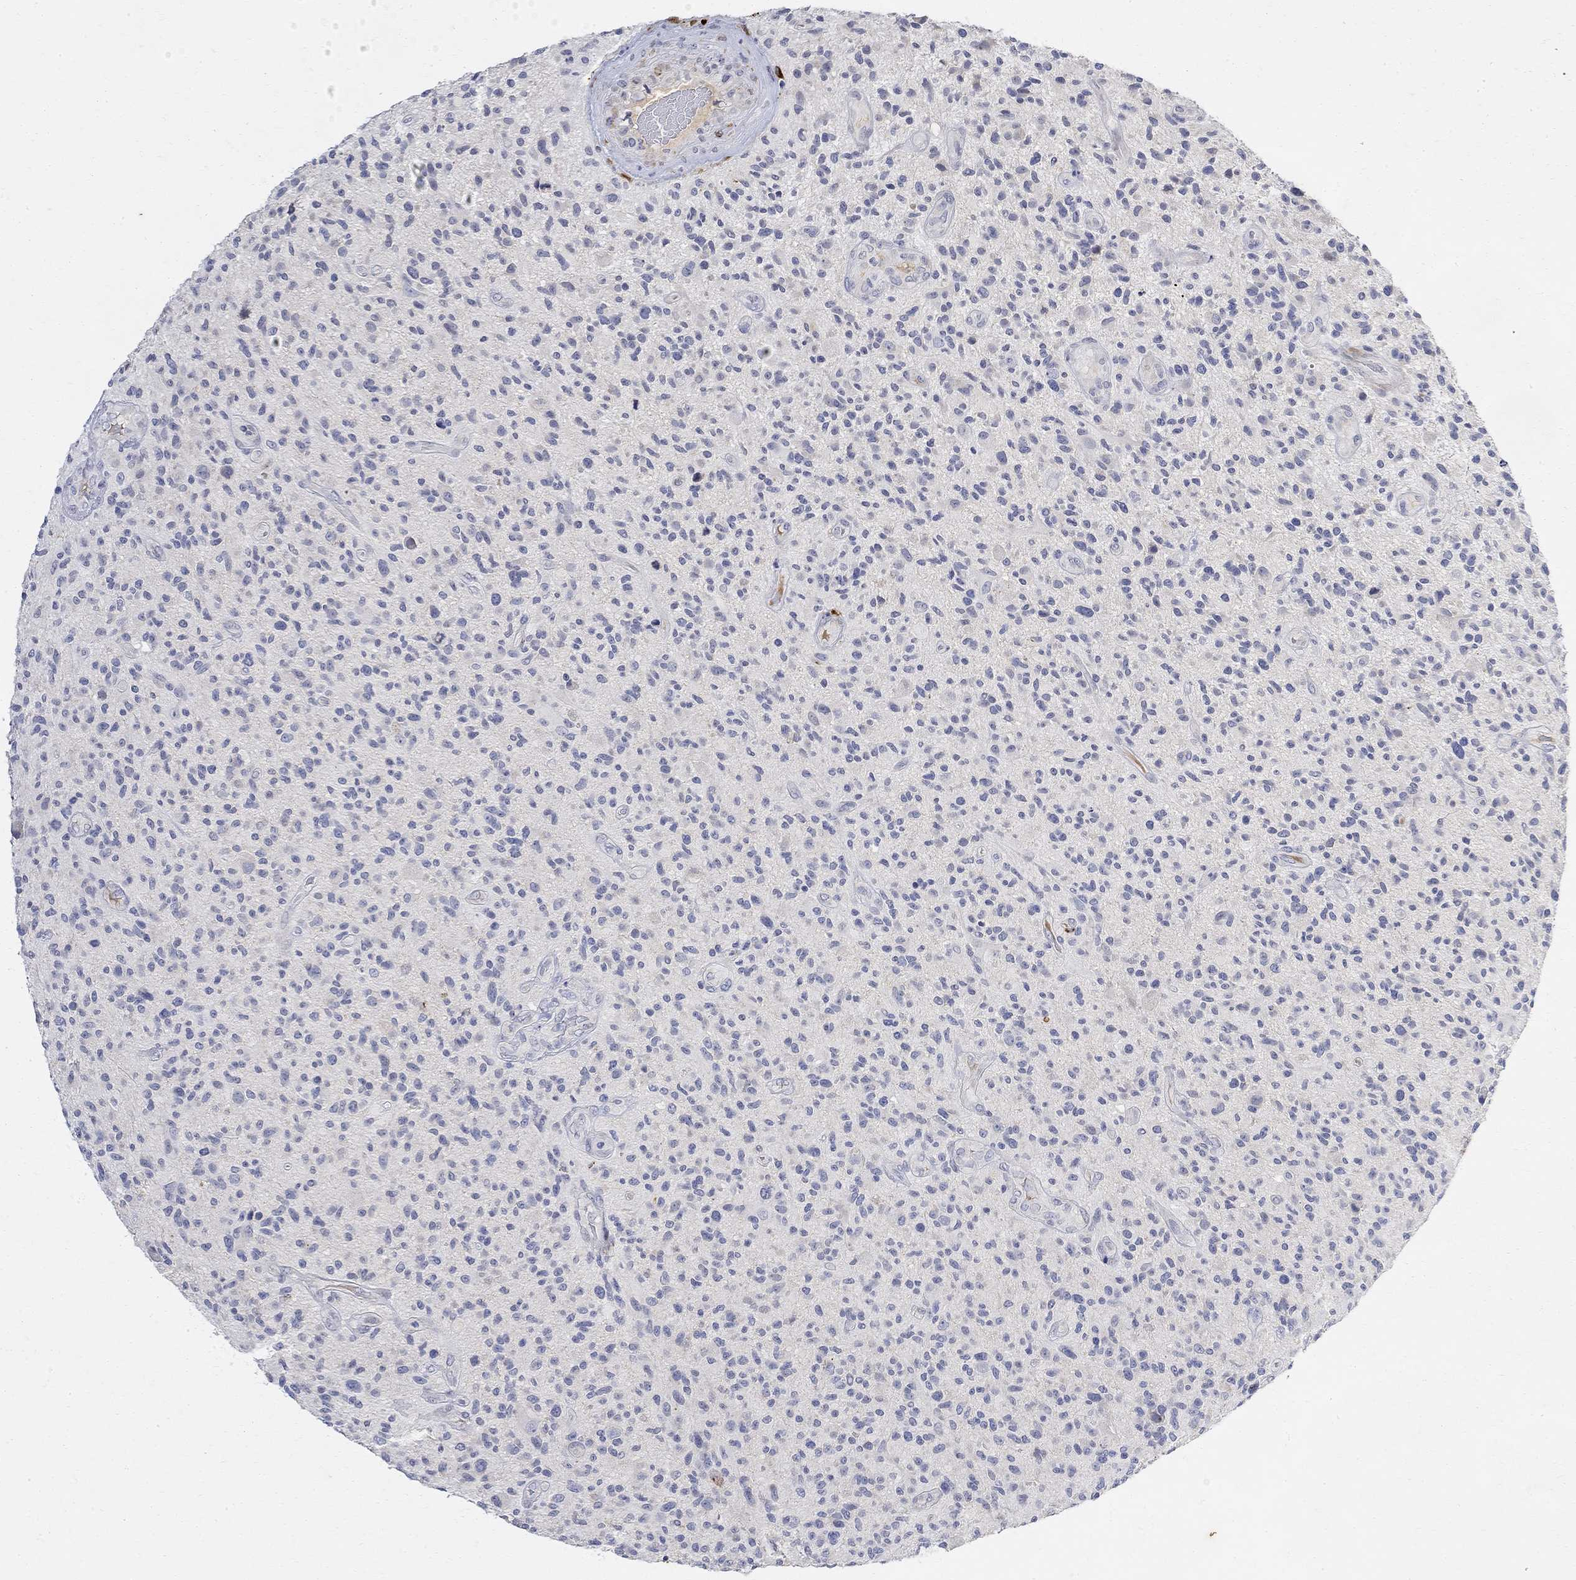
{"staining": {"intensity": "negative", "quantity": "none", "location": "none"}, "tissue": "glioma", "cell_type": "Tumor cells", "image_type": "cancer", "snomed": [{"axis": "morphology", "description": "Glioma, malignant, High grade"}, {"axis": "topography", "description": "Brain"}], "caption": "The photomicrograph reveals no significant expression in tumor cells of high-grade glioma (malignant). (DAB (3,3'-diaminobenzidine) immunohistochemistry (IHC), high magnification).", "gene": "FNDC5", "patient": {"sex": "male", "age": 47}}